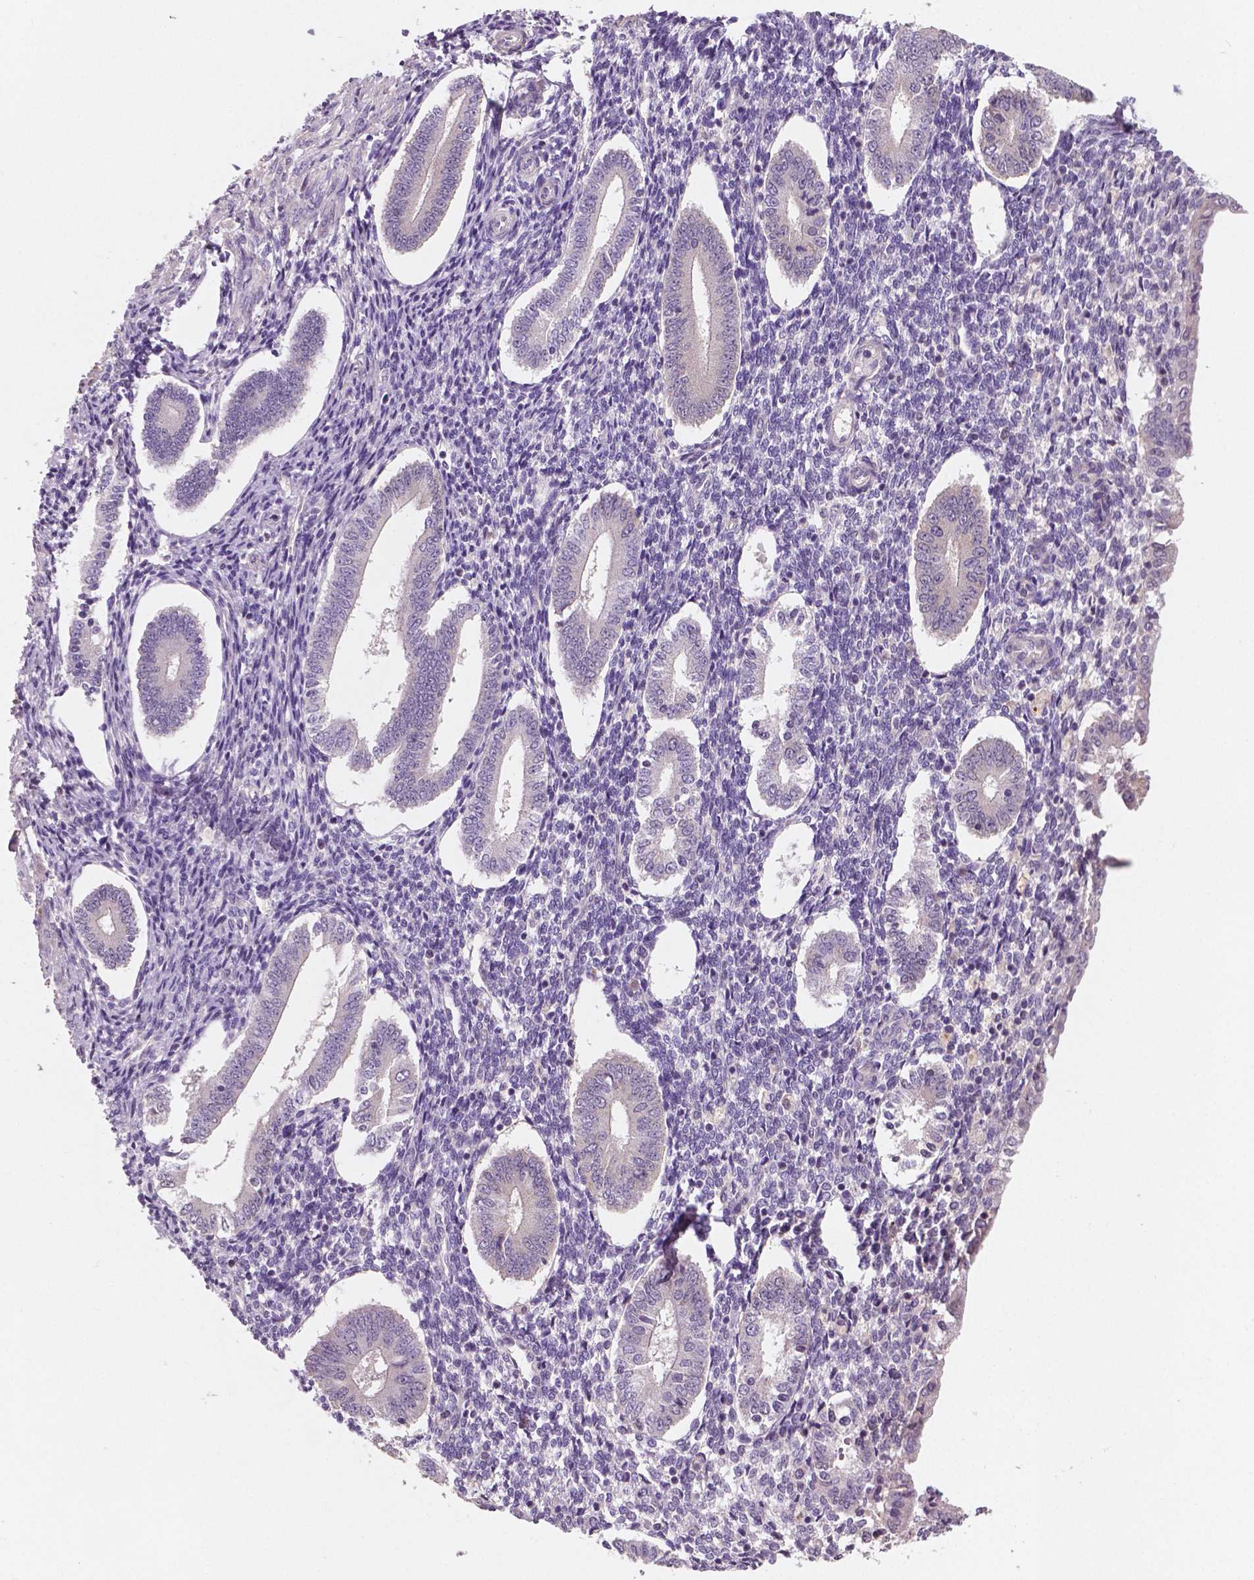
{"staining": {"intensity": "negative", "quantity": "none", "location": "none"}, "tissue": "endometrium", "cell_type": "Cells in endometrial stroma", "image_type": "normal", "snomed": [{"axis": "morphology", "description": "Normal tissue, NOS"}, {"axis": "topography", "description": "Endometrium"}], "caption": "Benign endometrium was stained to show a protein in brown. There is no significant expression in cells in endometrial stroma. Brightfield microscopy of immunohistochemistry (IHC) stained with DAB (brown) and hematoxylin (blue), captured at high magnification.", "gene": "LSM14B", "patient": {"sex": "female", "age": 40}}